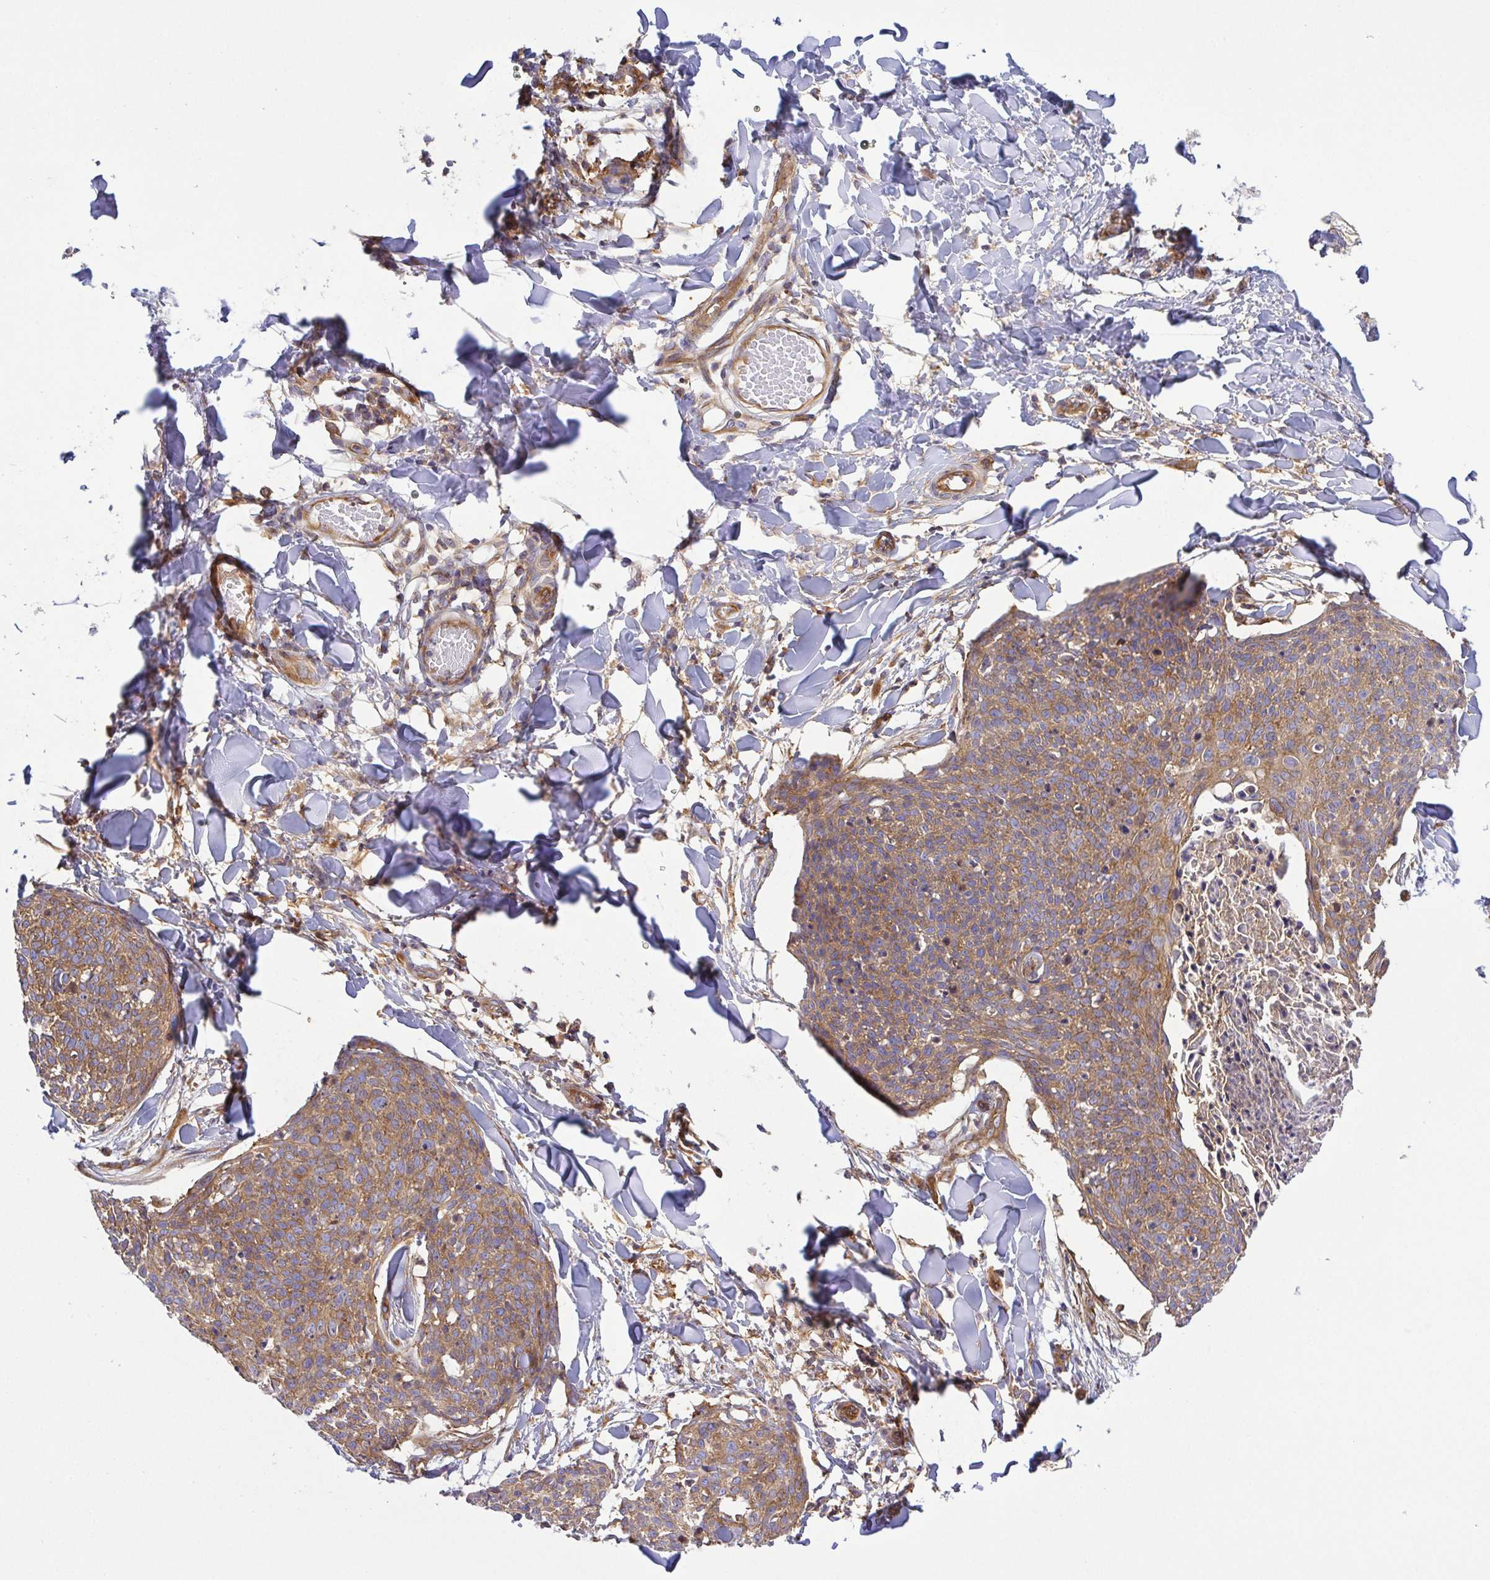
{"staining": {"intensity": "moderate", "quantity": ">75%", "location": "cytoplasmic/membranous"}, "tissue": "skin cancer", "cell_type": "Tumor cells", "image_type": "cancer", "snomed": [{"axis": "morphology", "description": "Squamous cell carcinoma, NOS"}, {"axis": "topography", "description": "Skin"}, {"axis": "topography", "description": "Vulva"}], "caption": "Brown immunohistochemical staining in skin squamous cell carcinoma shows moderate cytoplasmic/membranous staining in about >75% of tumor cells.", "gene": "KIF5B", "patient": {"sex": "female", "age": 75}}